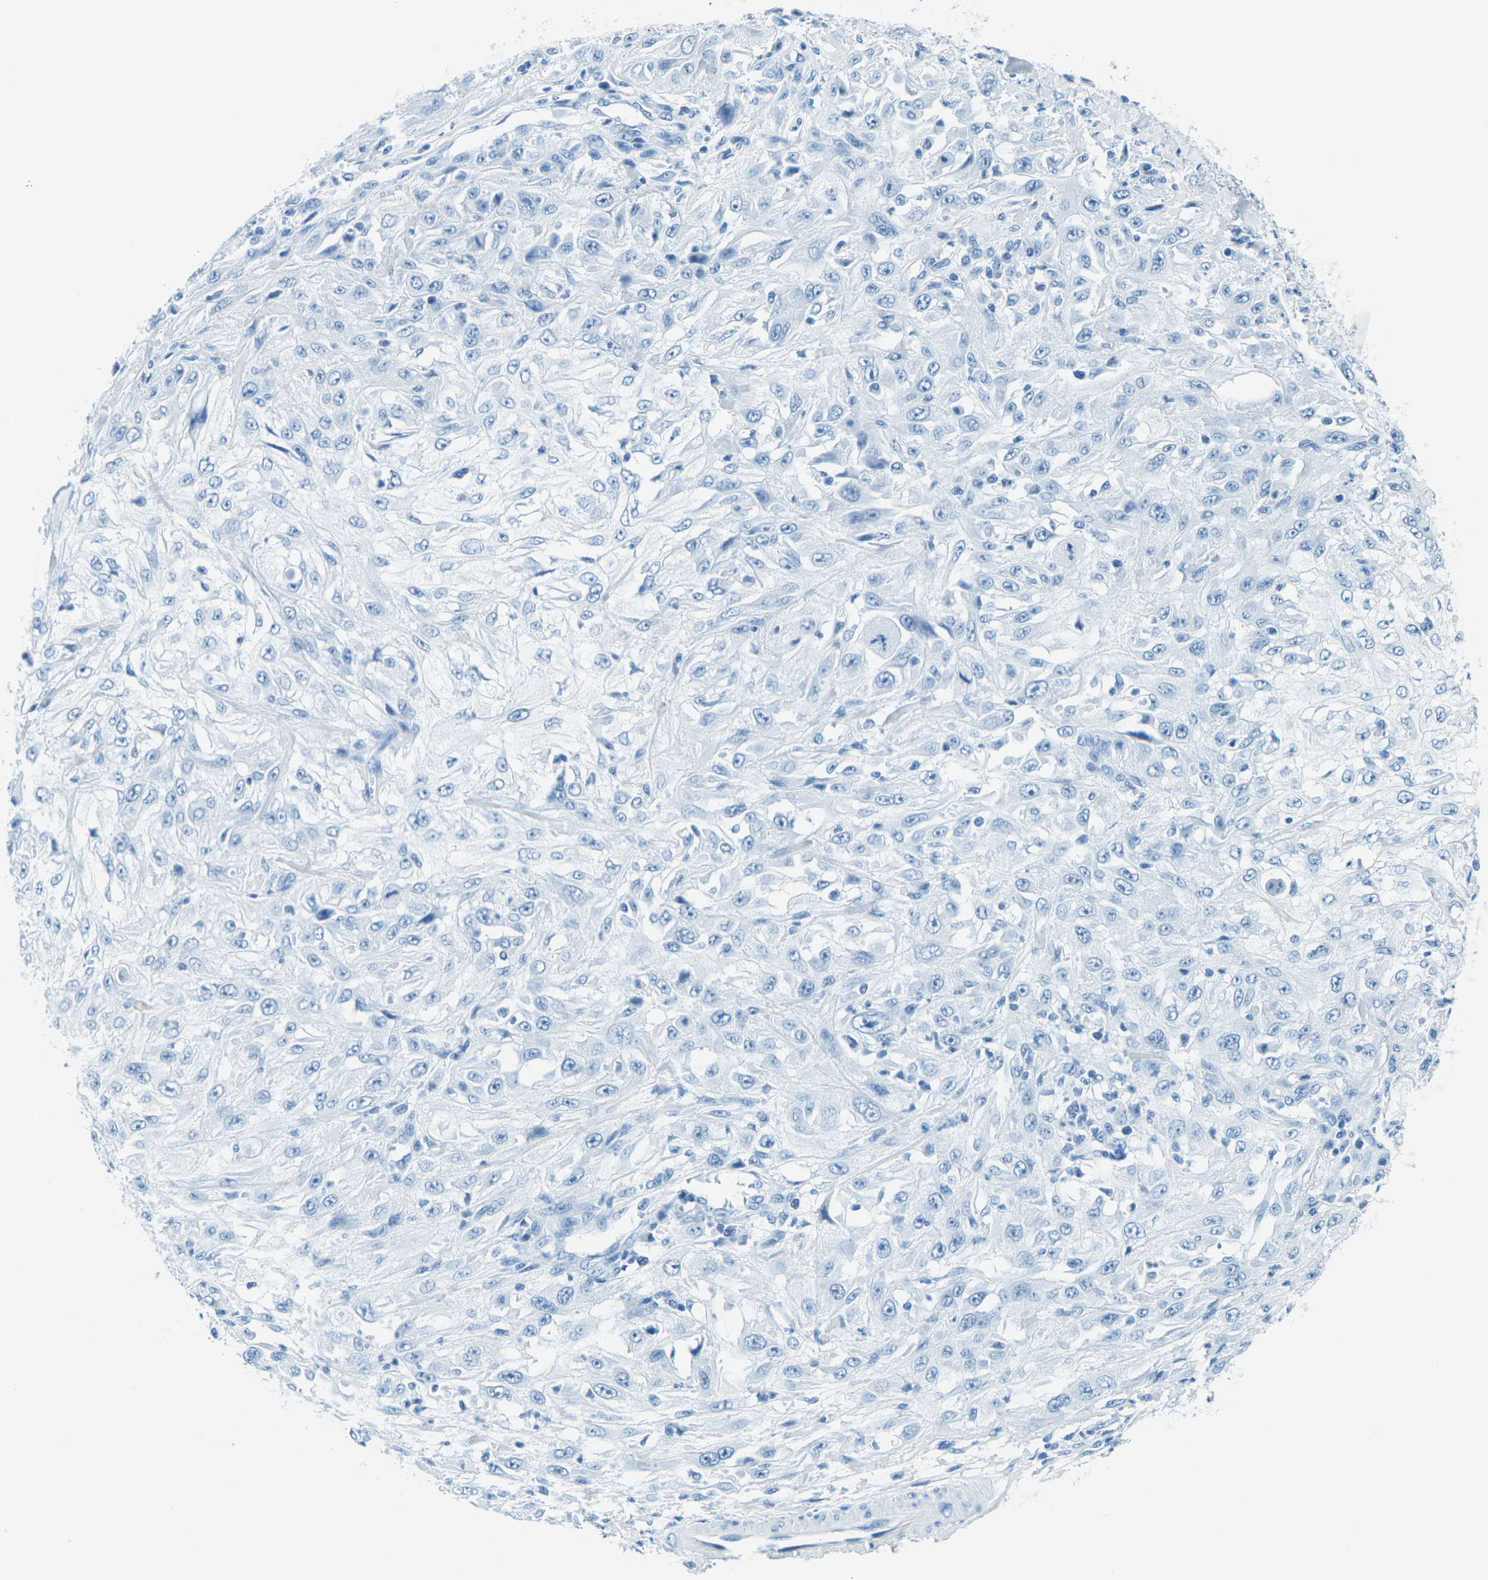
{"staining": {"intensity": "negative", "quantity": "none", "location": "none"}, "tissue": "skin cancer", "cell_type": "Tumor cells", "image_type": "cancer", "snomed": [{"axis": "morphology", "description": "Squamous cell carcinoma, NOS"}, {"axis": "topography", "description": "Skin"}], "caption": "IHC of squamous cell carcinoma (skin) demonstrates no expression in tumor cells.", "gene": "OCLN", "patient": {"sex": "male", "age": 75}}